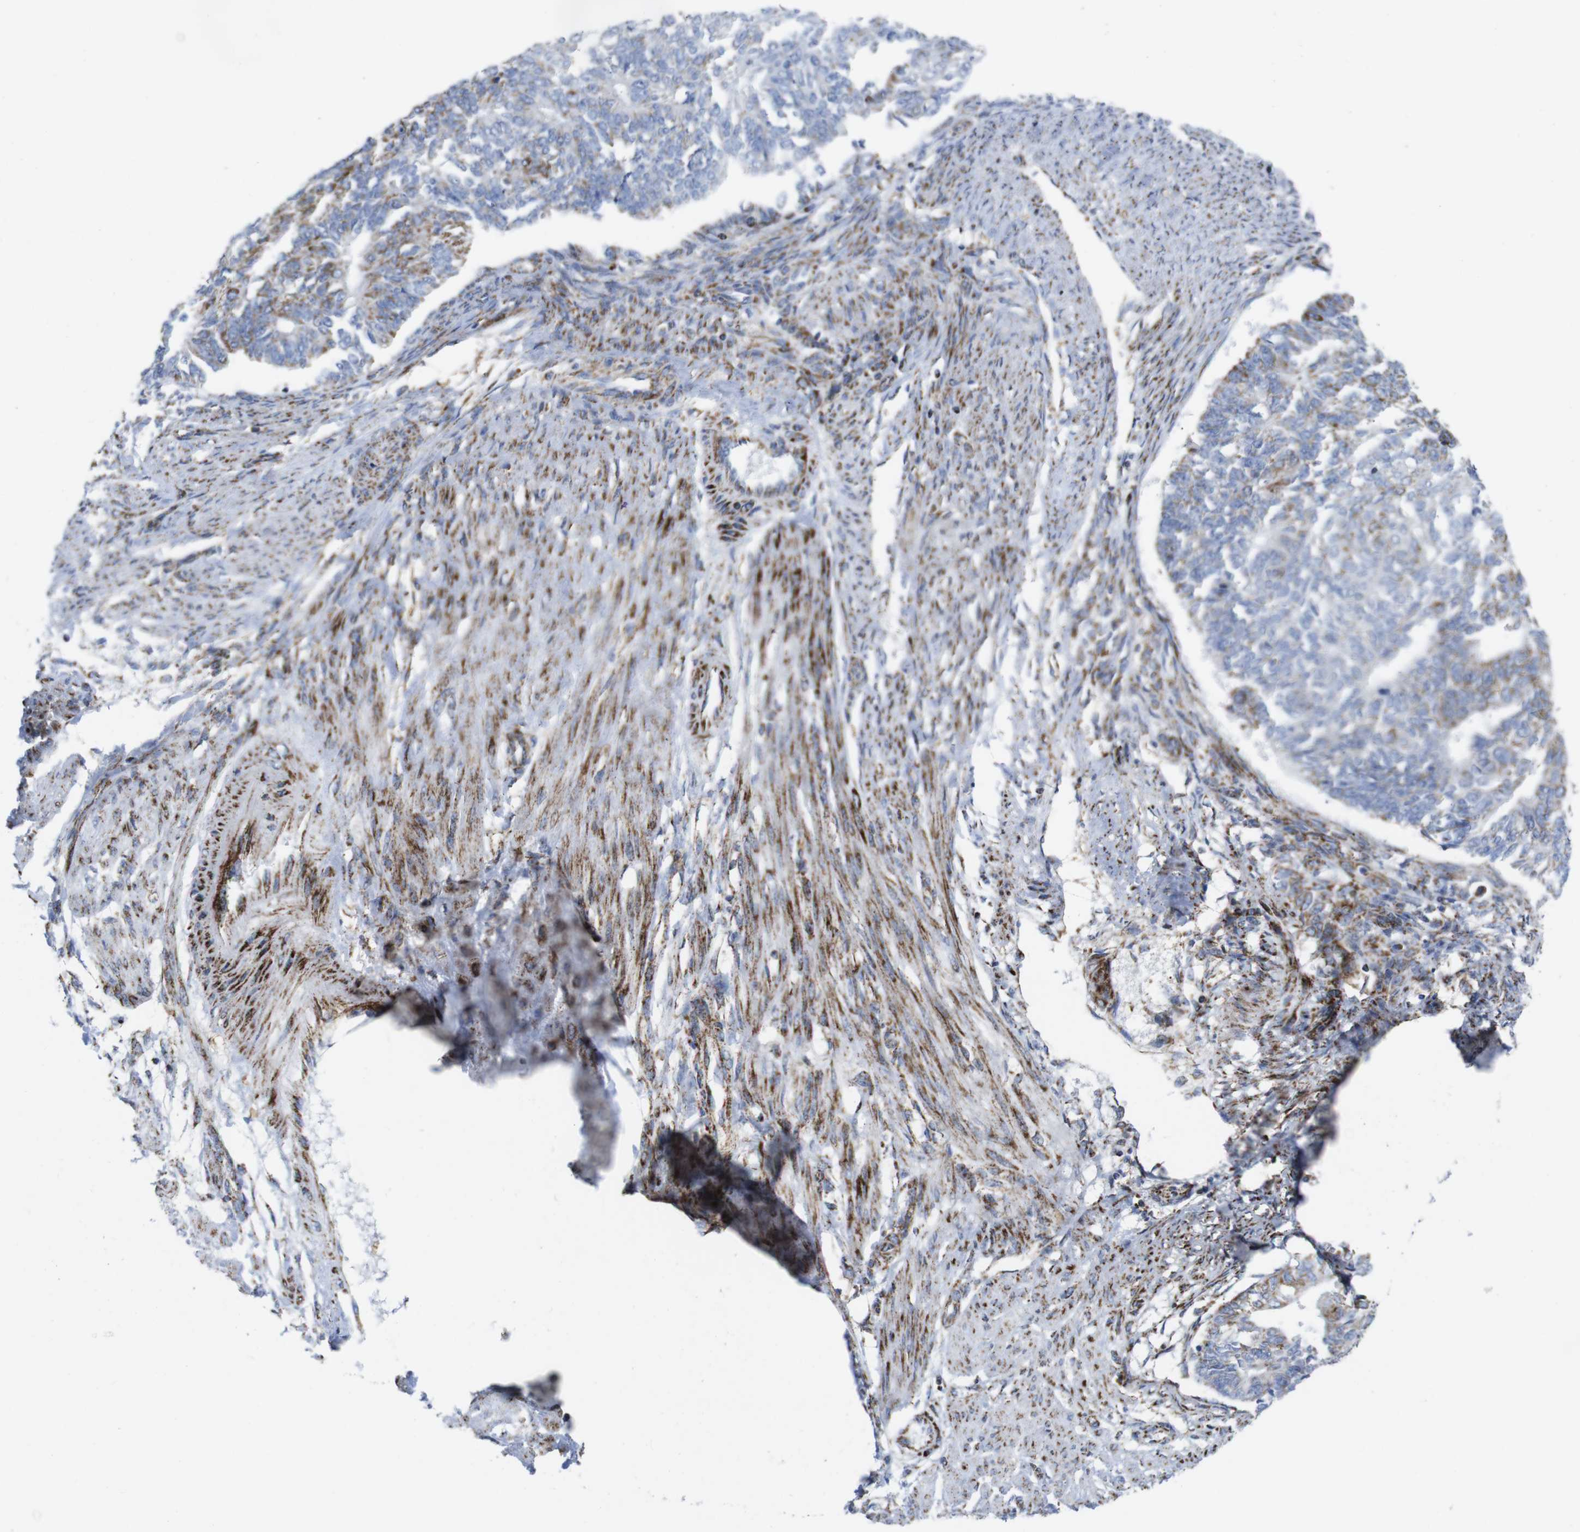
{"staining": {"intensity": "weak", "quantity": "<25%", "location": "cytoplasmic/membranous"}, "tissue": "endometrial cancer", "cell_type": "Tumor cells", "image_type": "cancer", "snomed": [{"axis": "morphology", "description": "Adenocarcinoma, NOS"}, {"axis": "topography", "description": "Endometrium"}], "caption": "Immunohistochemistry (IHC) of endometrial adenocarcinoma shows no staining in tumor cells.", "gene": "TMEM192", "patient": {"sex": "female", "age": 32}}